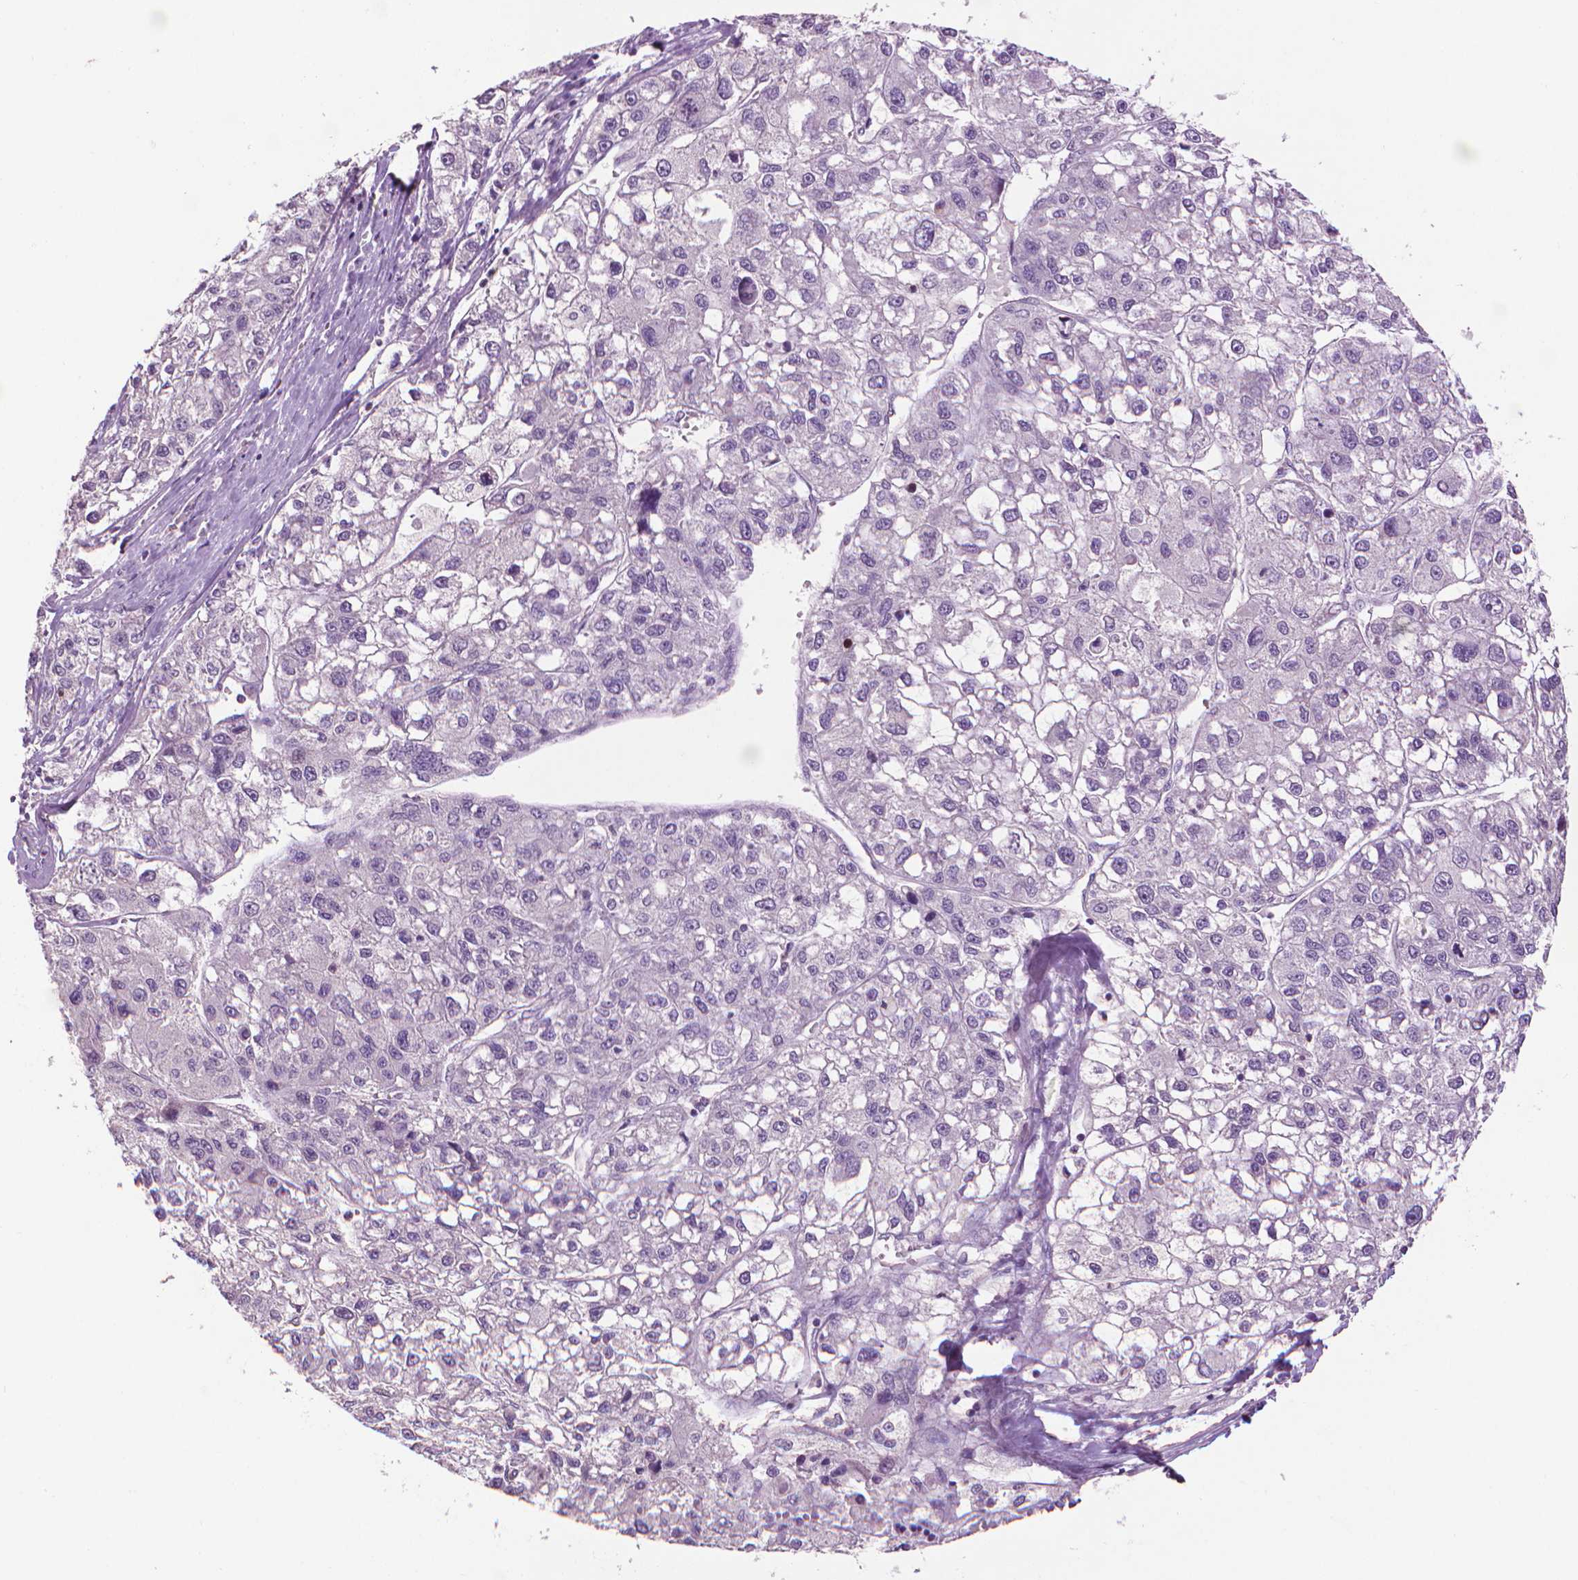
{"staining": {"intensity": "negative", "quantity": "none", "location": "none"}, "tissue": "liver cancer", "cell_type": "Tumor cells", "image_type": "cancer", "snomed": [{"axis": "morphology", "description": "Carcinoma, Hepatocellular, NOS"}, {"axis": "topography", "description": "Liver"}], "caption": "IHC histopathology image of human liver hepatocellular carcinoma stained for a protein (brown), which displays no expression in tumor cells.", "gene": "CDKN2D", "patient": {"sex": "male", "age": 56}}